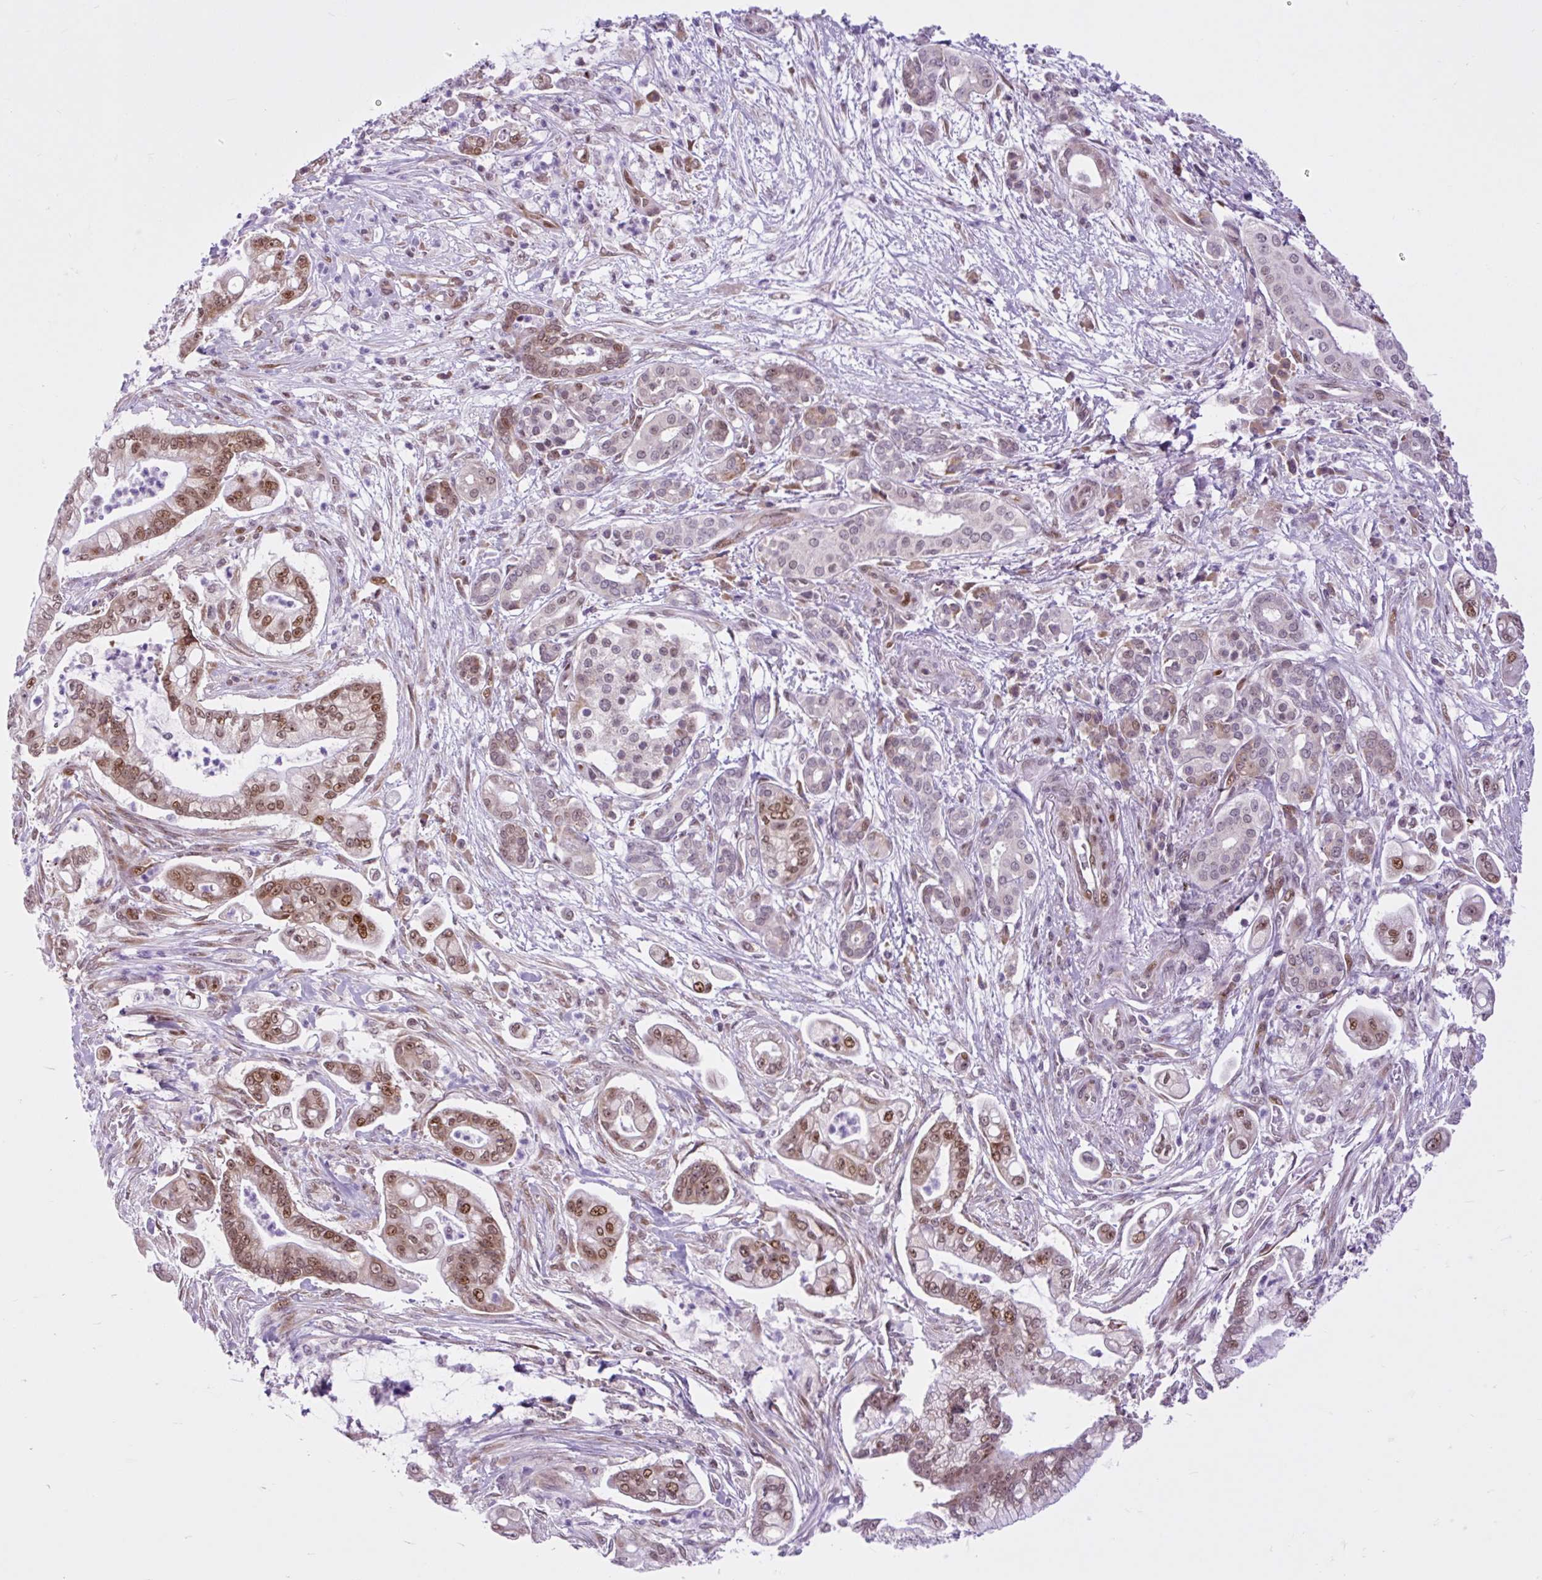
{"staining": {"intensity": "moderate", "quantity": ">75%", "location": "nuclear"}, "tissue": "pancreatic cancer", "cell_type": "Tumor cells", "image_type": "cancer", "snomed": [{"axis": "morphology", "description": "Adenocarcinoma, NOS"}, {"axis": "topography", "description": "Pancreas"}], "caption": "This image demonstrates IHC staining of pancreatic adenocarcinoma, with medium moderate nuclear staining in about >75% of tumor cells.", "gene": "CLK2", "patient": {"sex": "female", "age": 69}}